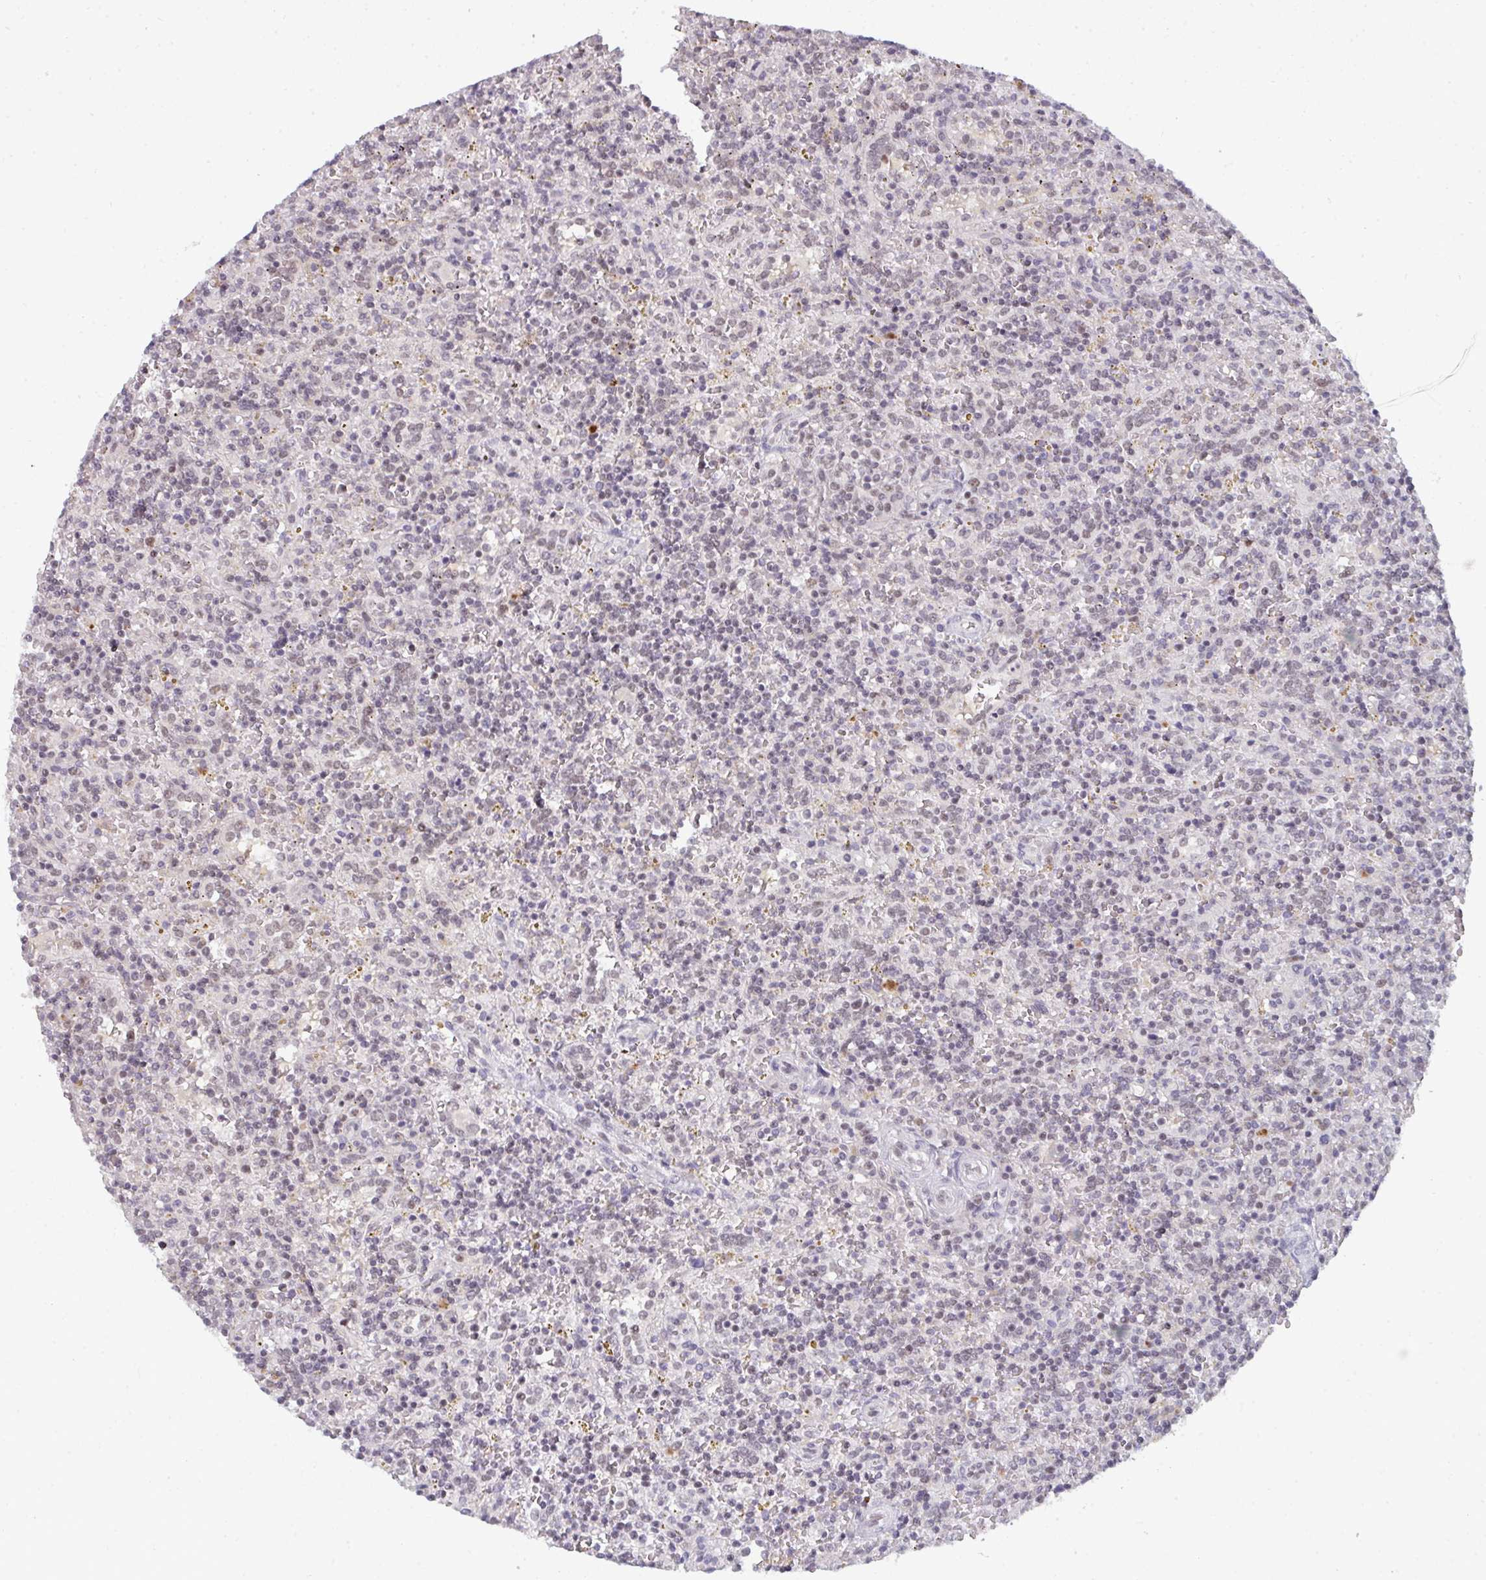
{"staining": {"intensity": "negative", "quantity": "none", "location": "none"}, "tissue": "lymphoma", "cell_type": "Tumor cells", "image_type": "cancer", "snomed": [{"axis": "morphology", "description": "Malignant lymphoma, non-Hodgkin's type, Low grade"}, {"axis": "topography", "description": "Spleen"}], "caption": "Micrograph shows no significant protein expression in tumor cells of lymphoma. (Stains: DAB (3,3'-diaminobenzidine) immunohistochemistry with hematoxylin counter stain, Microscopy: brightfield microscopy at high magnification).", "gene": "ATF1", "patient": {"sex": "male", "age": 67}}